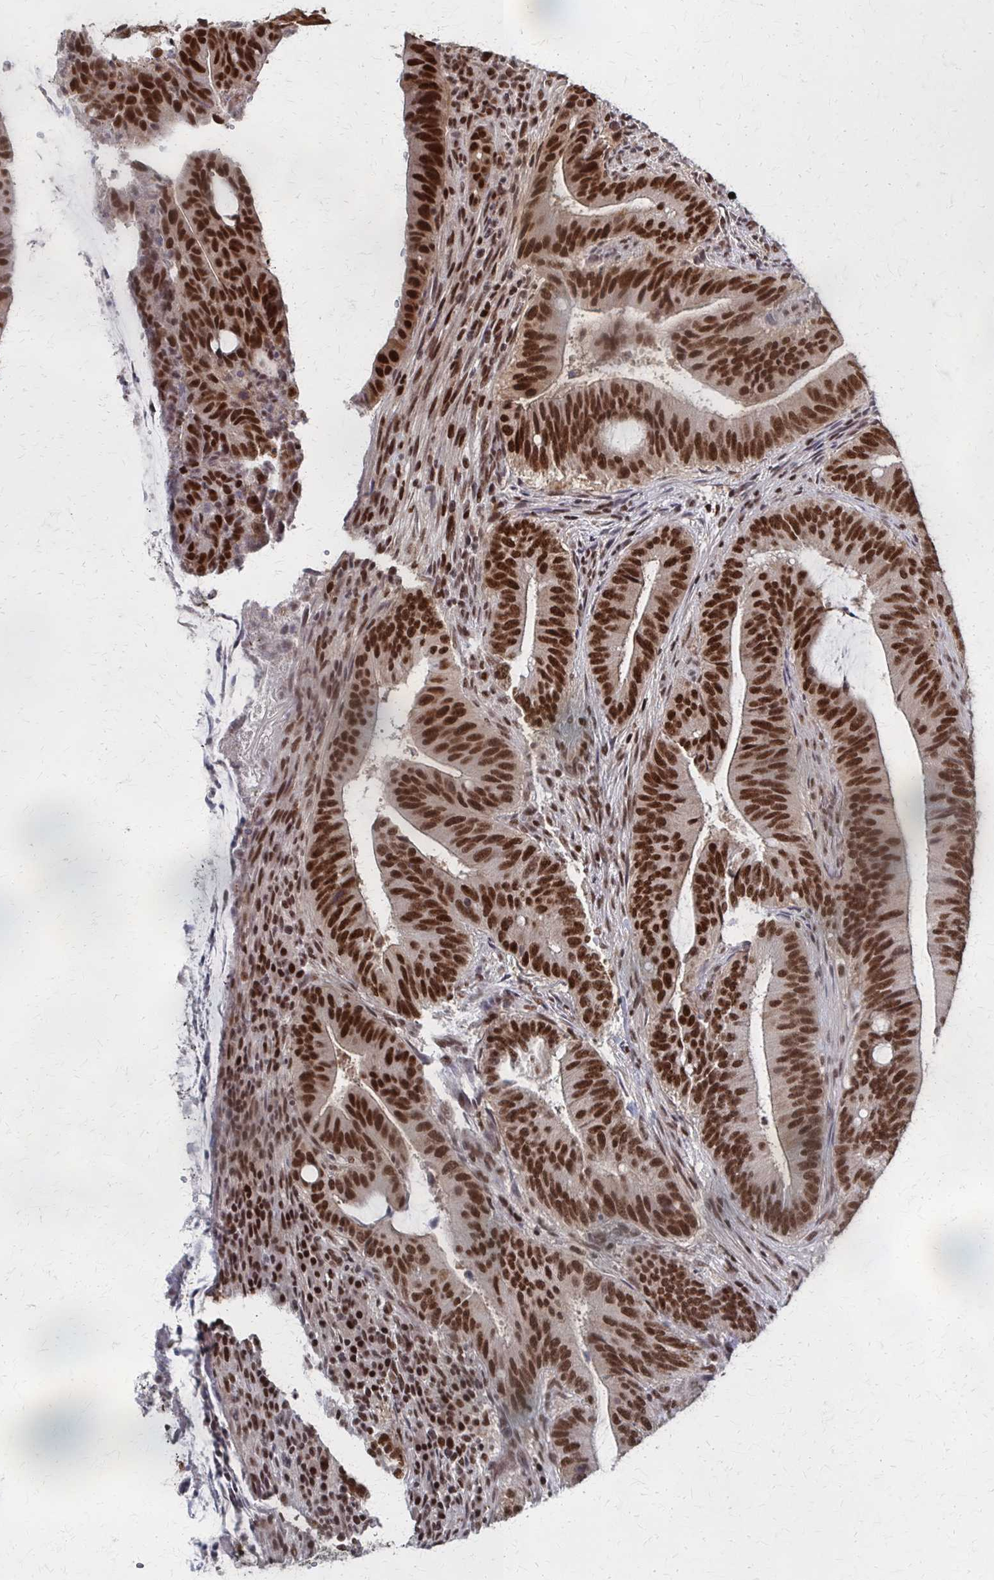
{"staining": {"intensity": "strong", "quantity": ">75%", "location": "nuclear"}, "tissue": "colorectal cancer", "cell_type": "Tumor cells", "image_type": "cancer", "snomed": [{"axis": "morphology", "description": "Adenocarcinoma, NOS"}, {"axis": "topography", "description": "Colon"}], "caption": "Colorectal cancer (adenocarcinoma) stained with DAB (3,3'-diaminobenzidine) immunohistochemistry (IHC) reveals high levels of strong nuclear positivity in about >75% of tumor cells.", "gene": "GTF2B", "patient": {"sex": "female", "age": 43}}